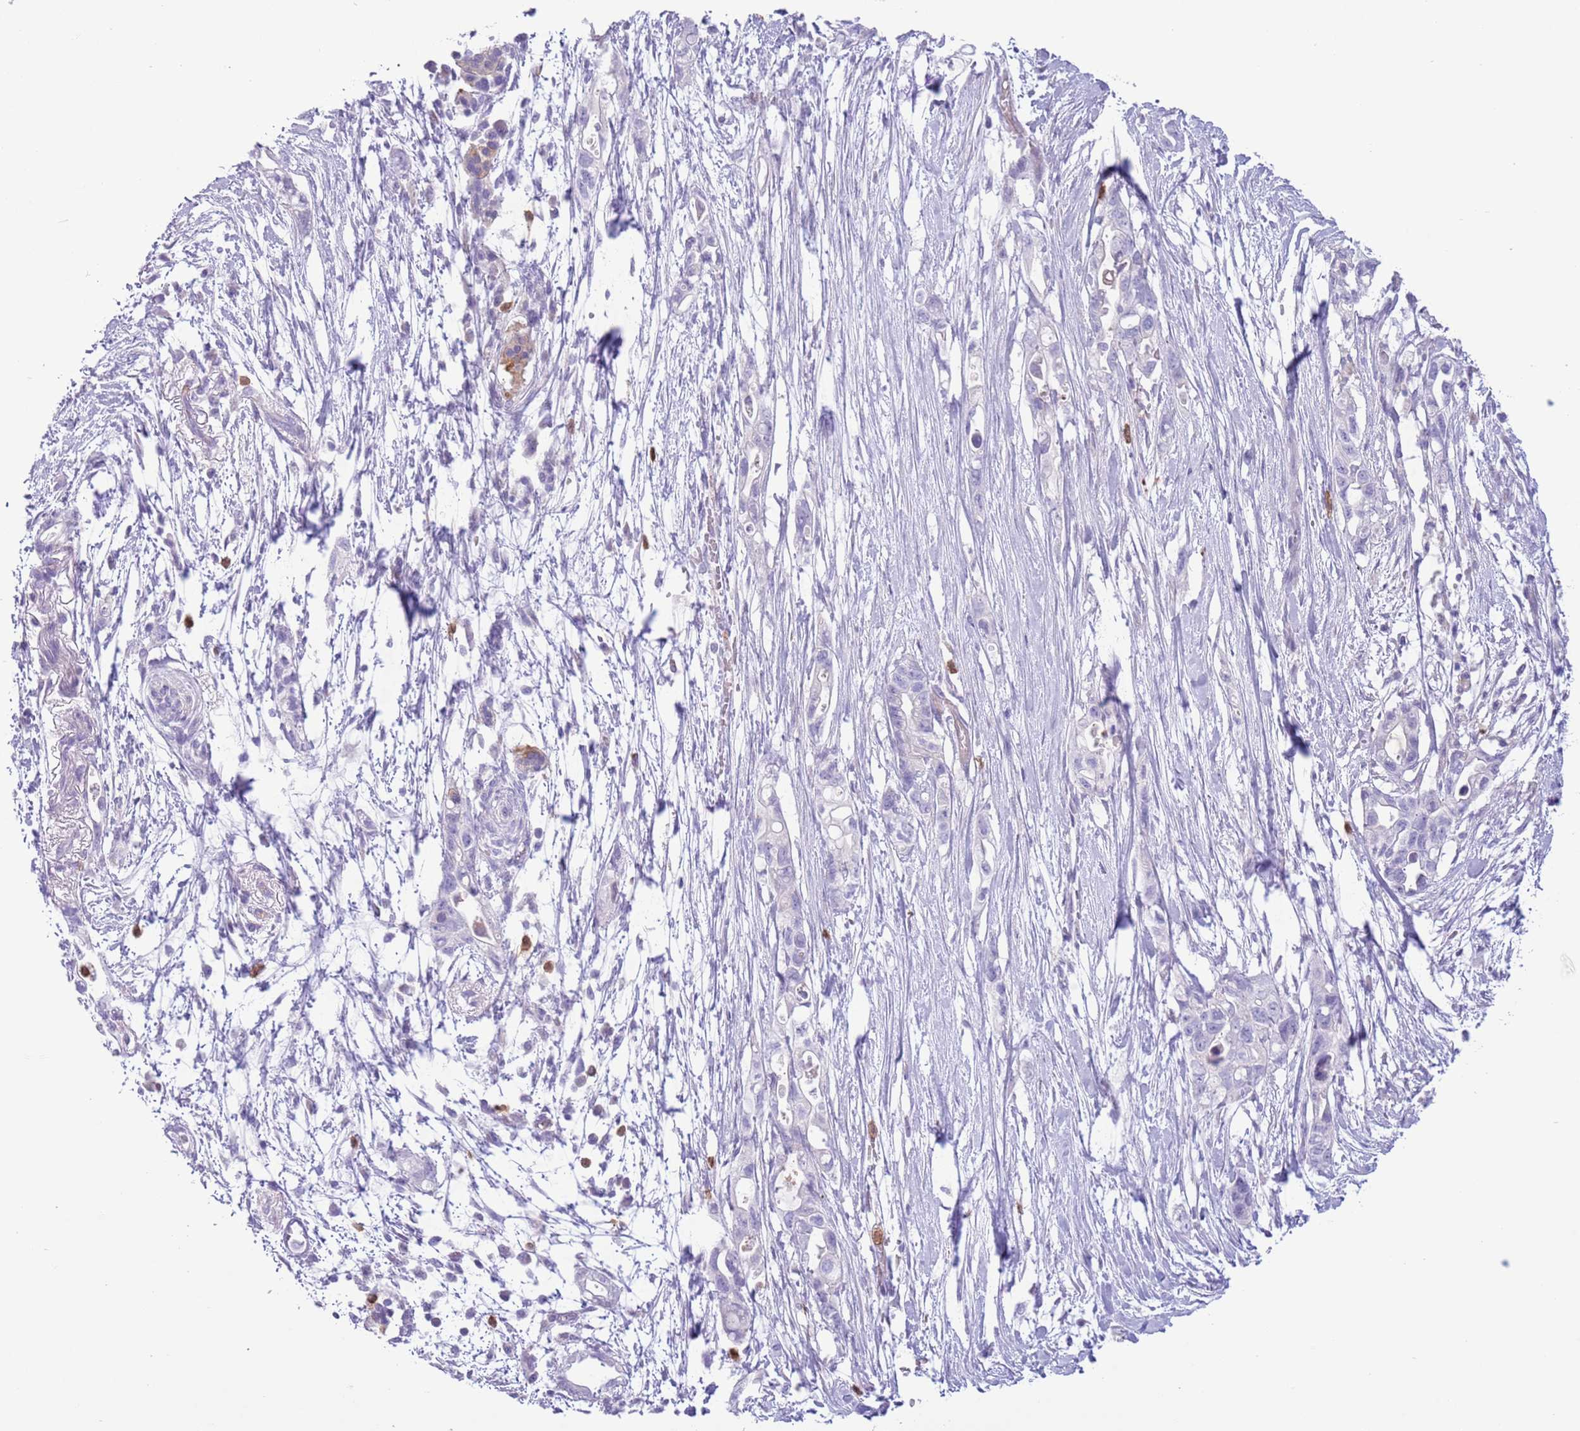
{"staining": {"intensity": "negative", "quantity": "none", "location": "none"}, "tissue": "pancreatic cancer", "cell_type": "Tumor cells", "image_type": "cancer", "snomed": [{"axis": "morphology", "description": "Adenocarcinoma, NOS"}, {"axis": "topography", "description": "Pancreas"}], "caption": "Human adenocarcinoma (pancreatic) stained for a protein using immunohistochemistry demonstrates no positivity in tumor cells.", "gene": "OR6M1", "patient": {"sex": "female", "age": 72}}